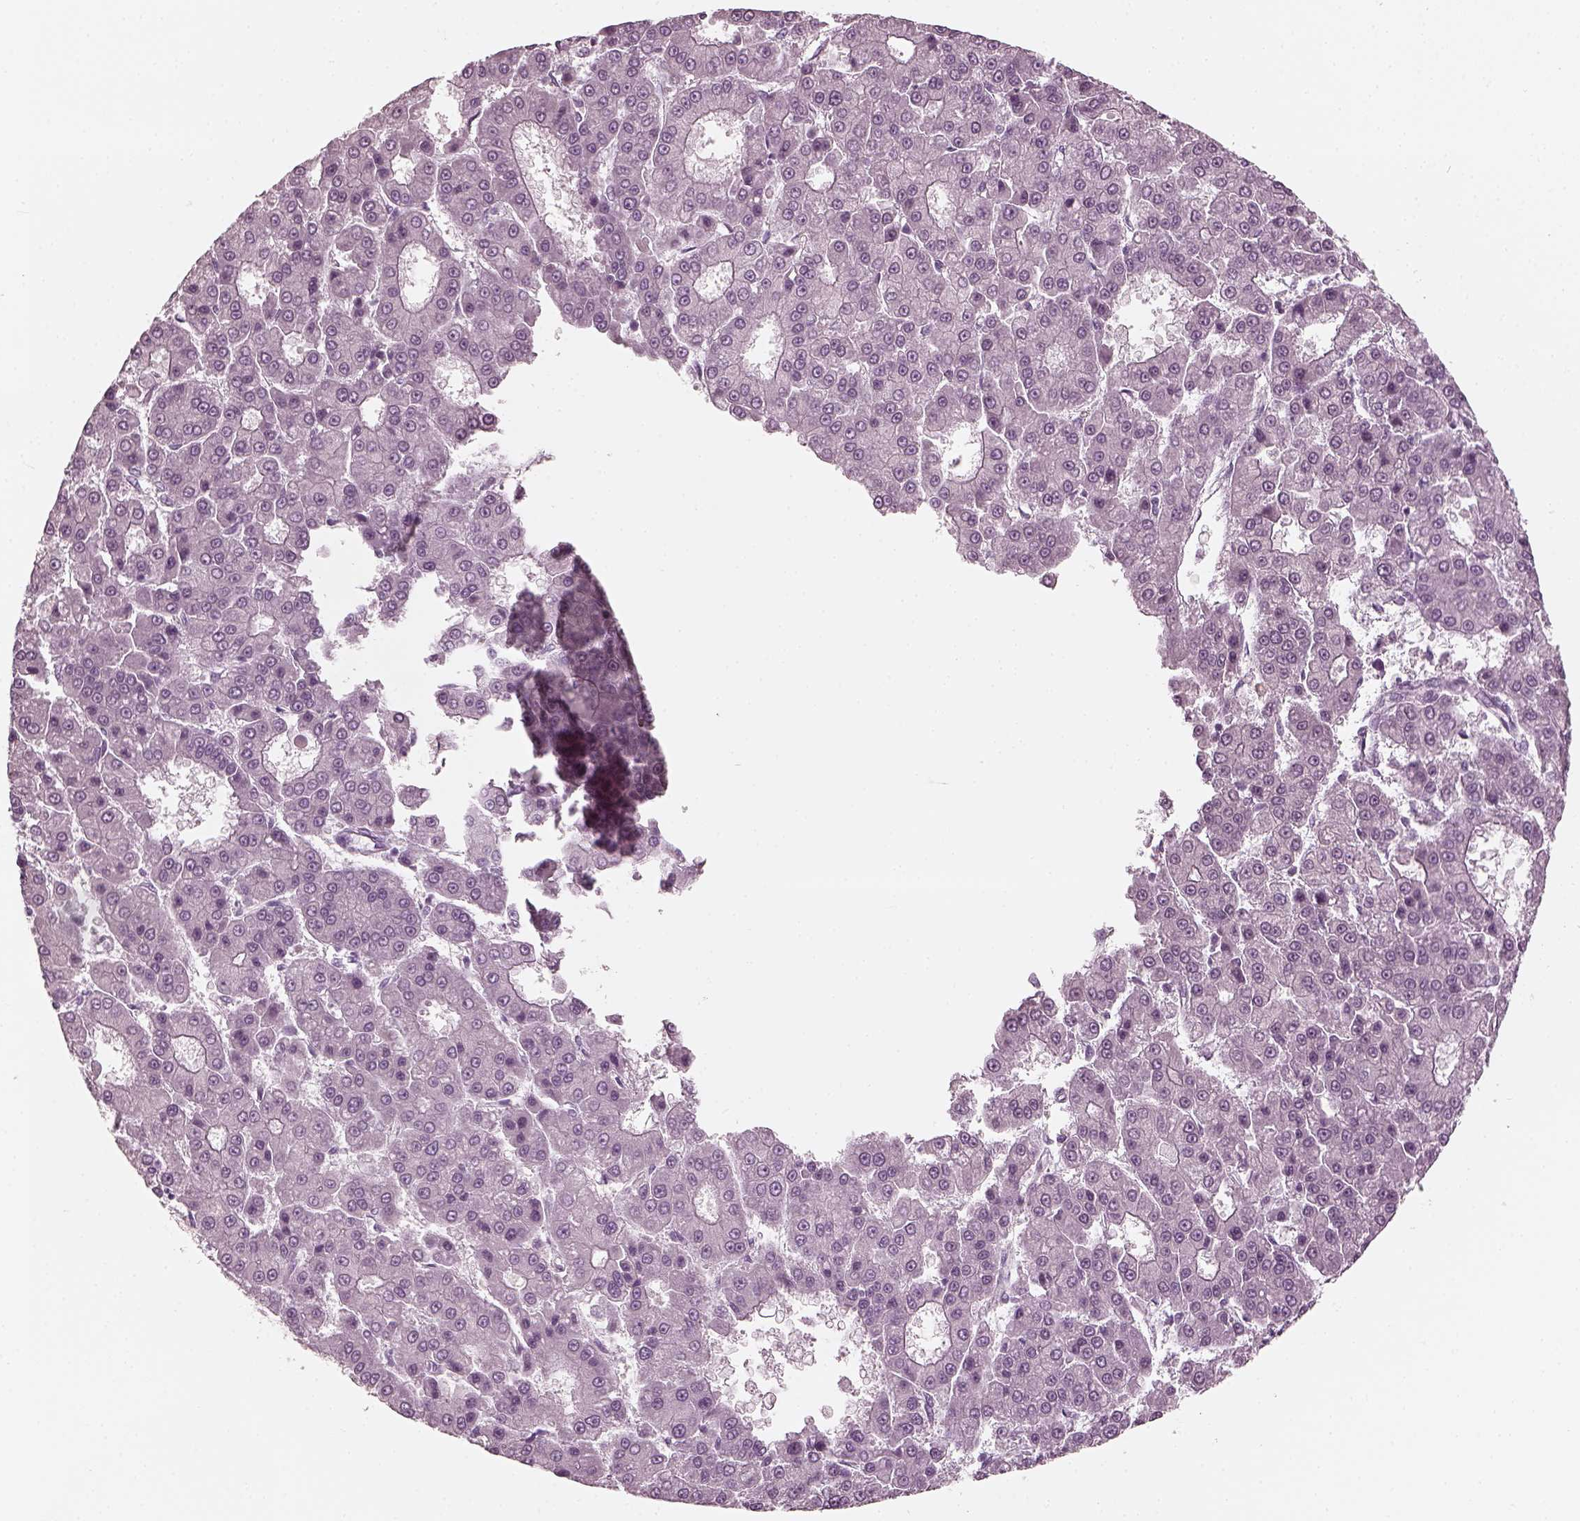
{"staining": {"intensity": "negative", "quantity": "none", "location": "none"}, "tissue": "liver cancer", "cell_type": "Tumor cells", "image_type": "cancer", "snomed": [{"axis": "morphology", "description": "Carcinoma, Hepatocellular, NOS"}, {"axis": "topography", "description": "Liver"}], "caption": "DAB immunohistochemical staining of liver cancer (hepatocellular carcinoma) demonstrates no significant positivity in tumor cells.", "gene": "CNTN1", "patient": {"sex": "male", "age": 70}}